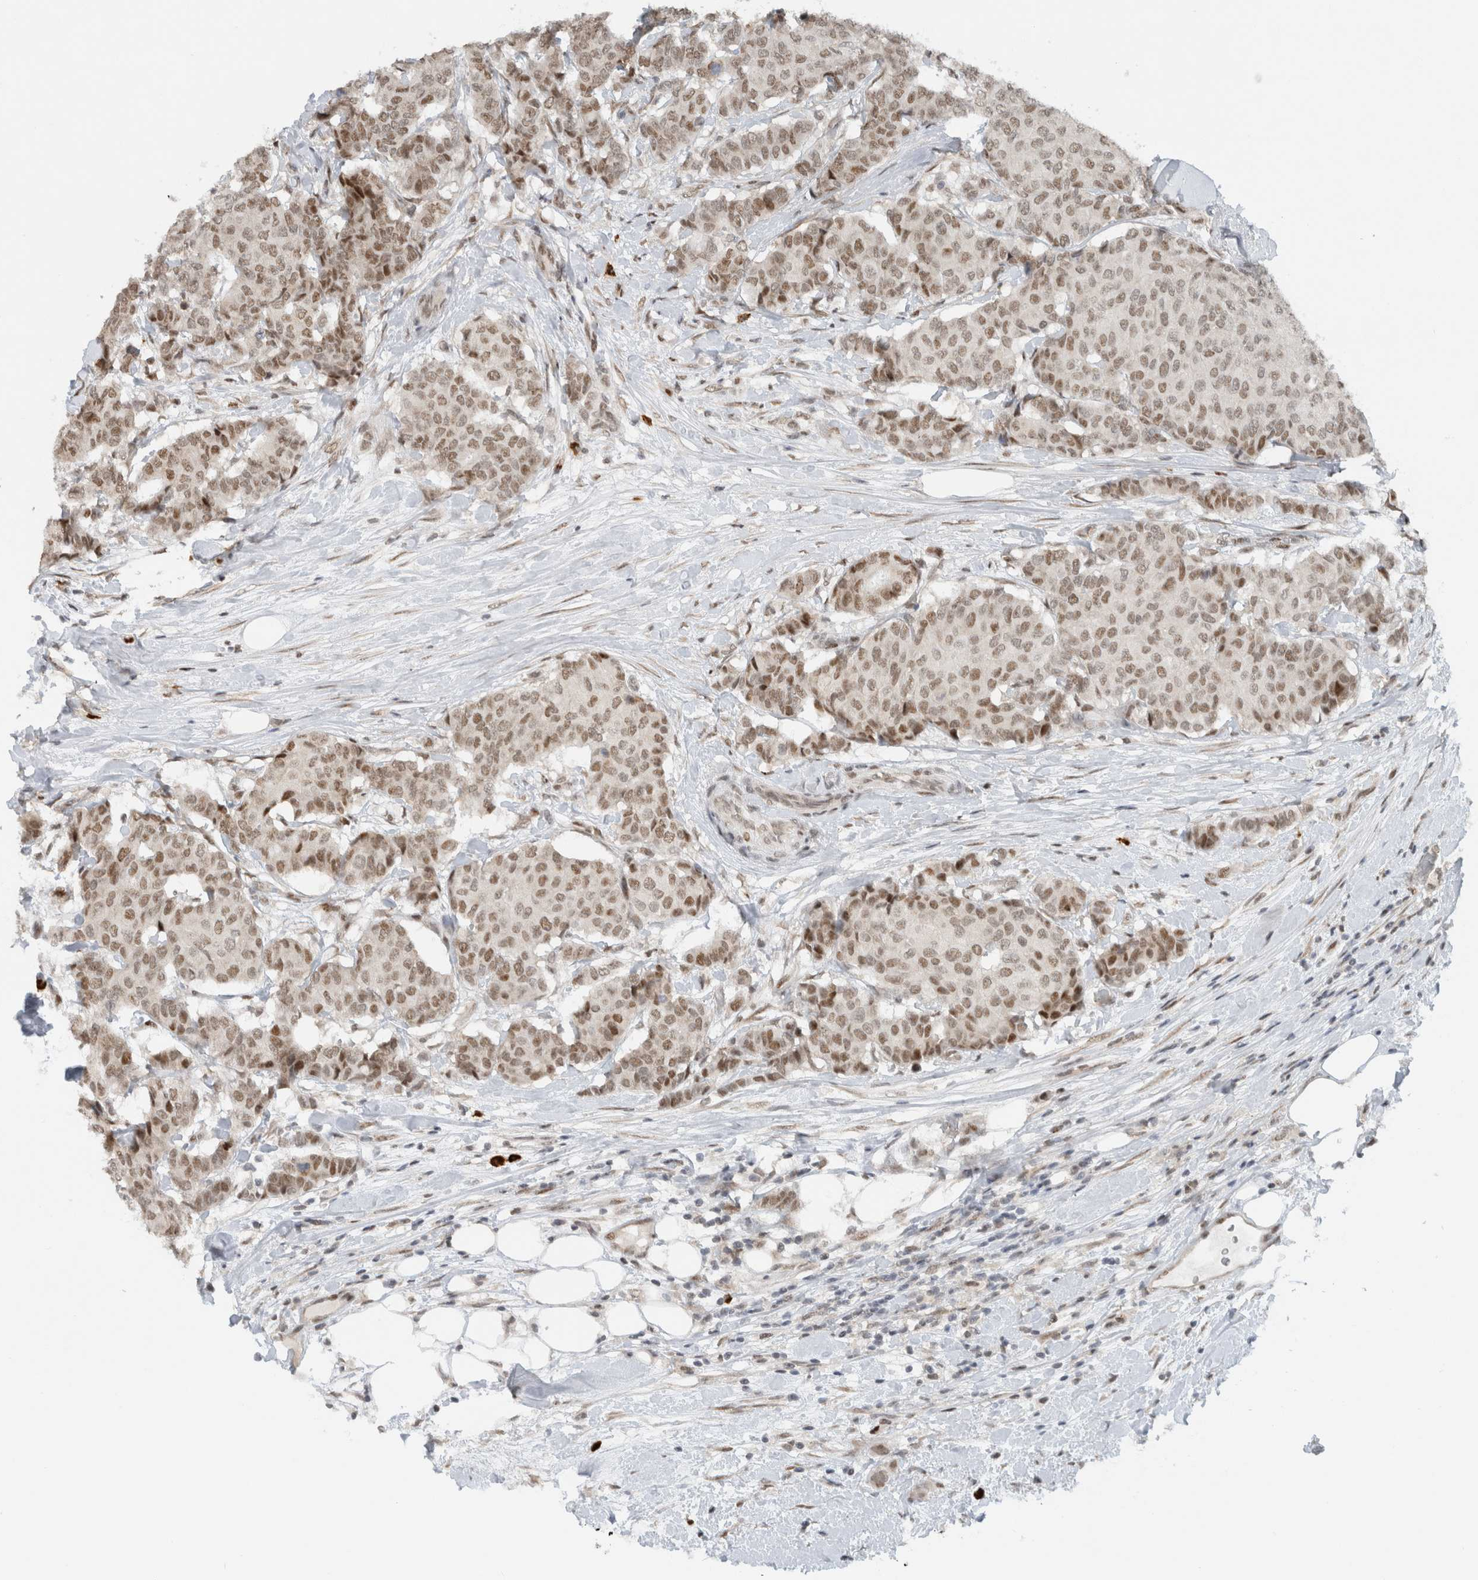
{"staining": {"intensity": "moderate", "quantity": ">75%", "location": "nuclear"}, "tissue": "breast cancer", "cell_type": "Tumor cells", "image_type": "cancer", "snomed": [{"axis": "morphology", "description": "Duct carcinoma"}, {"axis": "topography", "description": "Breast"}], "caption": "About >75% of tumor cells in human breast cancer demonstrate moderate nuclear protein positivity as visualized by brown immunohistochemical staining.", "gene": "HNRNPR", "patient": {"sex": "female", "age": 75}}